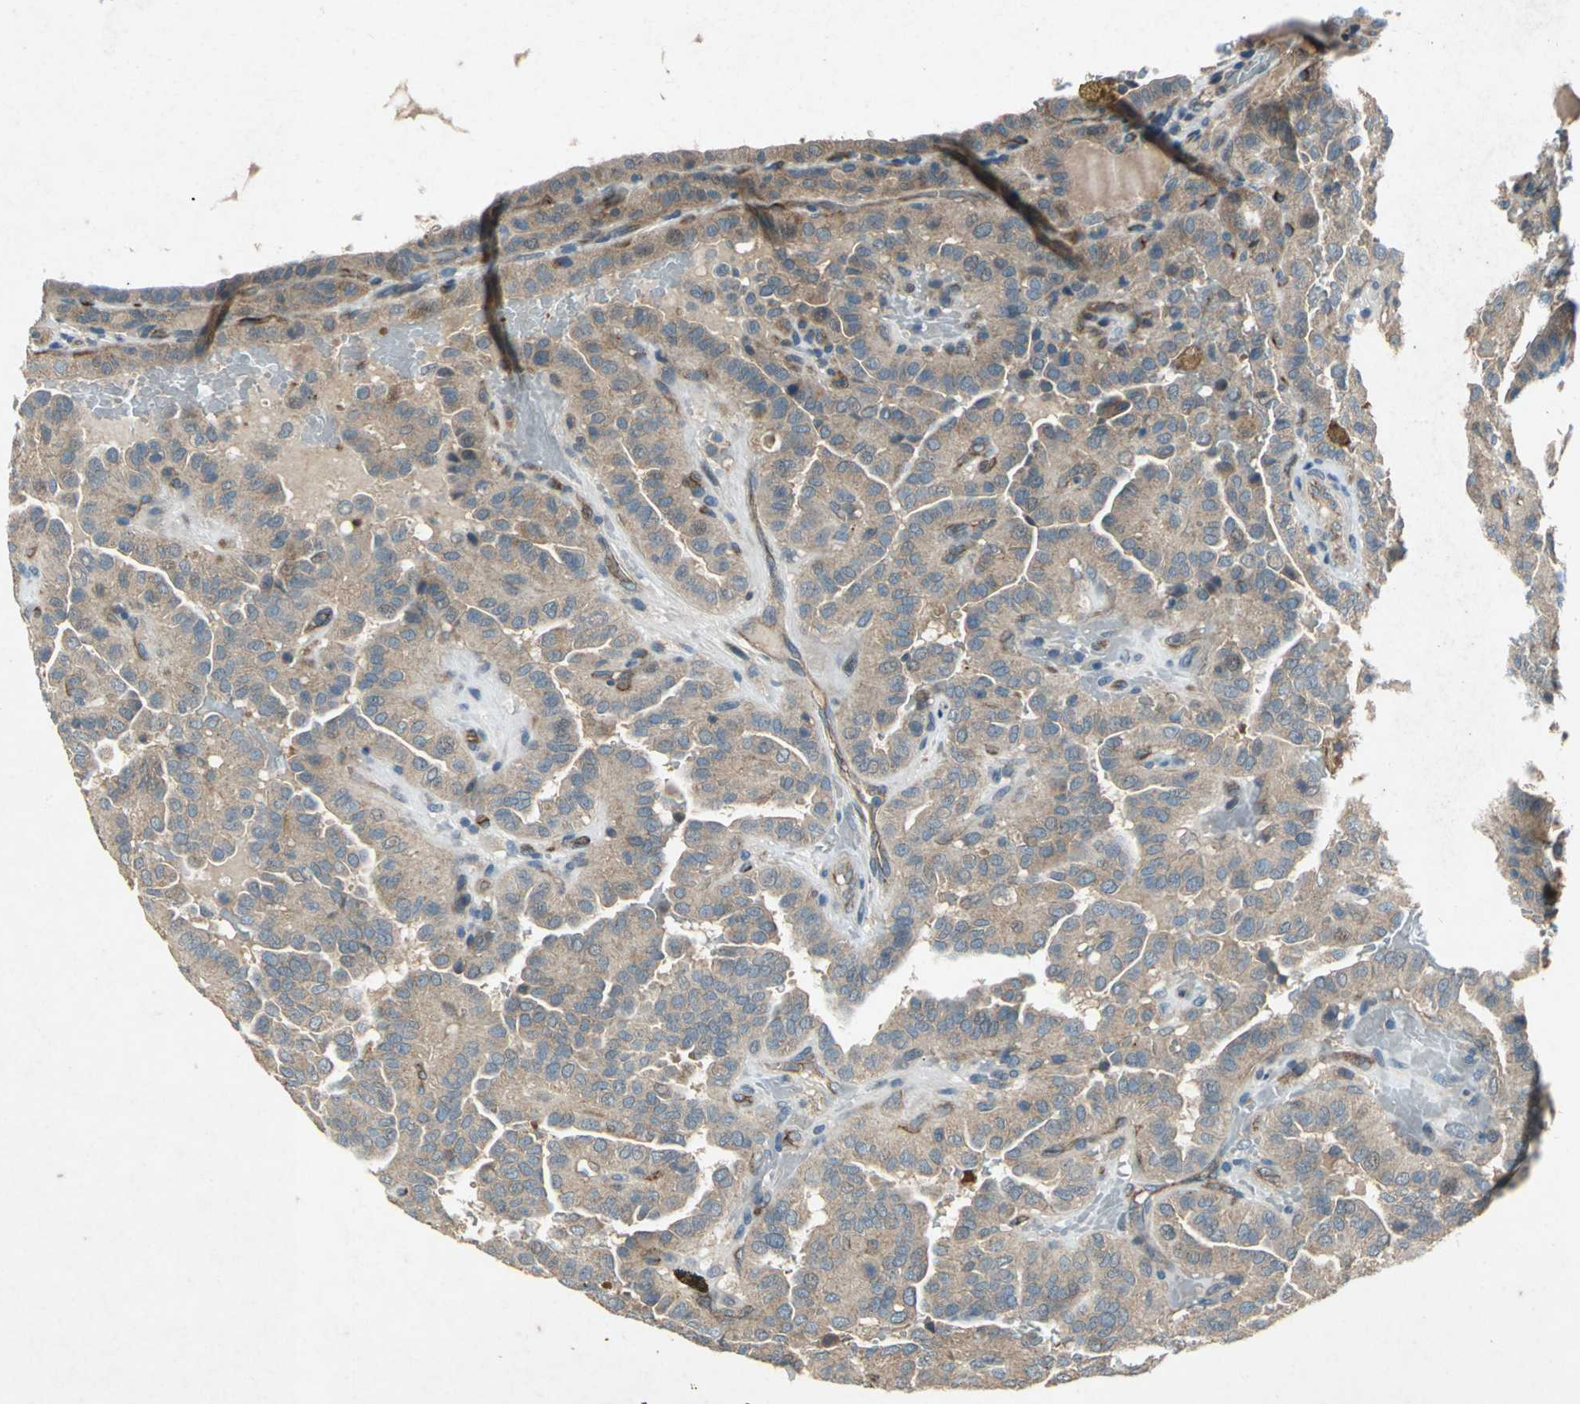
{"staining": {"intensity": "moderate", "quantity": ">75%", "location": "cytoplasmic/membranous"}, "tissue": "thyroid cancer", "cell_type": "Tumor cells", "image_type": "cancer", "snomed": [{"axis": "morphology", "description": "Papillary adenocarcinoma, NOS"}, {"axis": "topography", "description": "Thyroid gland"}], "caption": "The immunohistochemical stain highlights moderate cytoplasmic/membranous staining in tumor cells of papillary adenocarcinoma (thyroid) tissue. (brown staining indicates protein expression, while blue staining denotes nuclei).", "gene": "EMCN", "patient": {"sex": "male", "age": 77}}